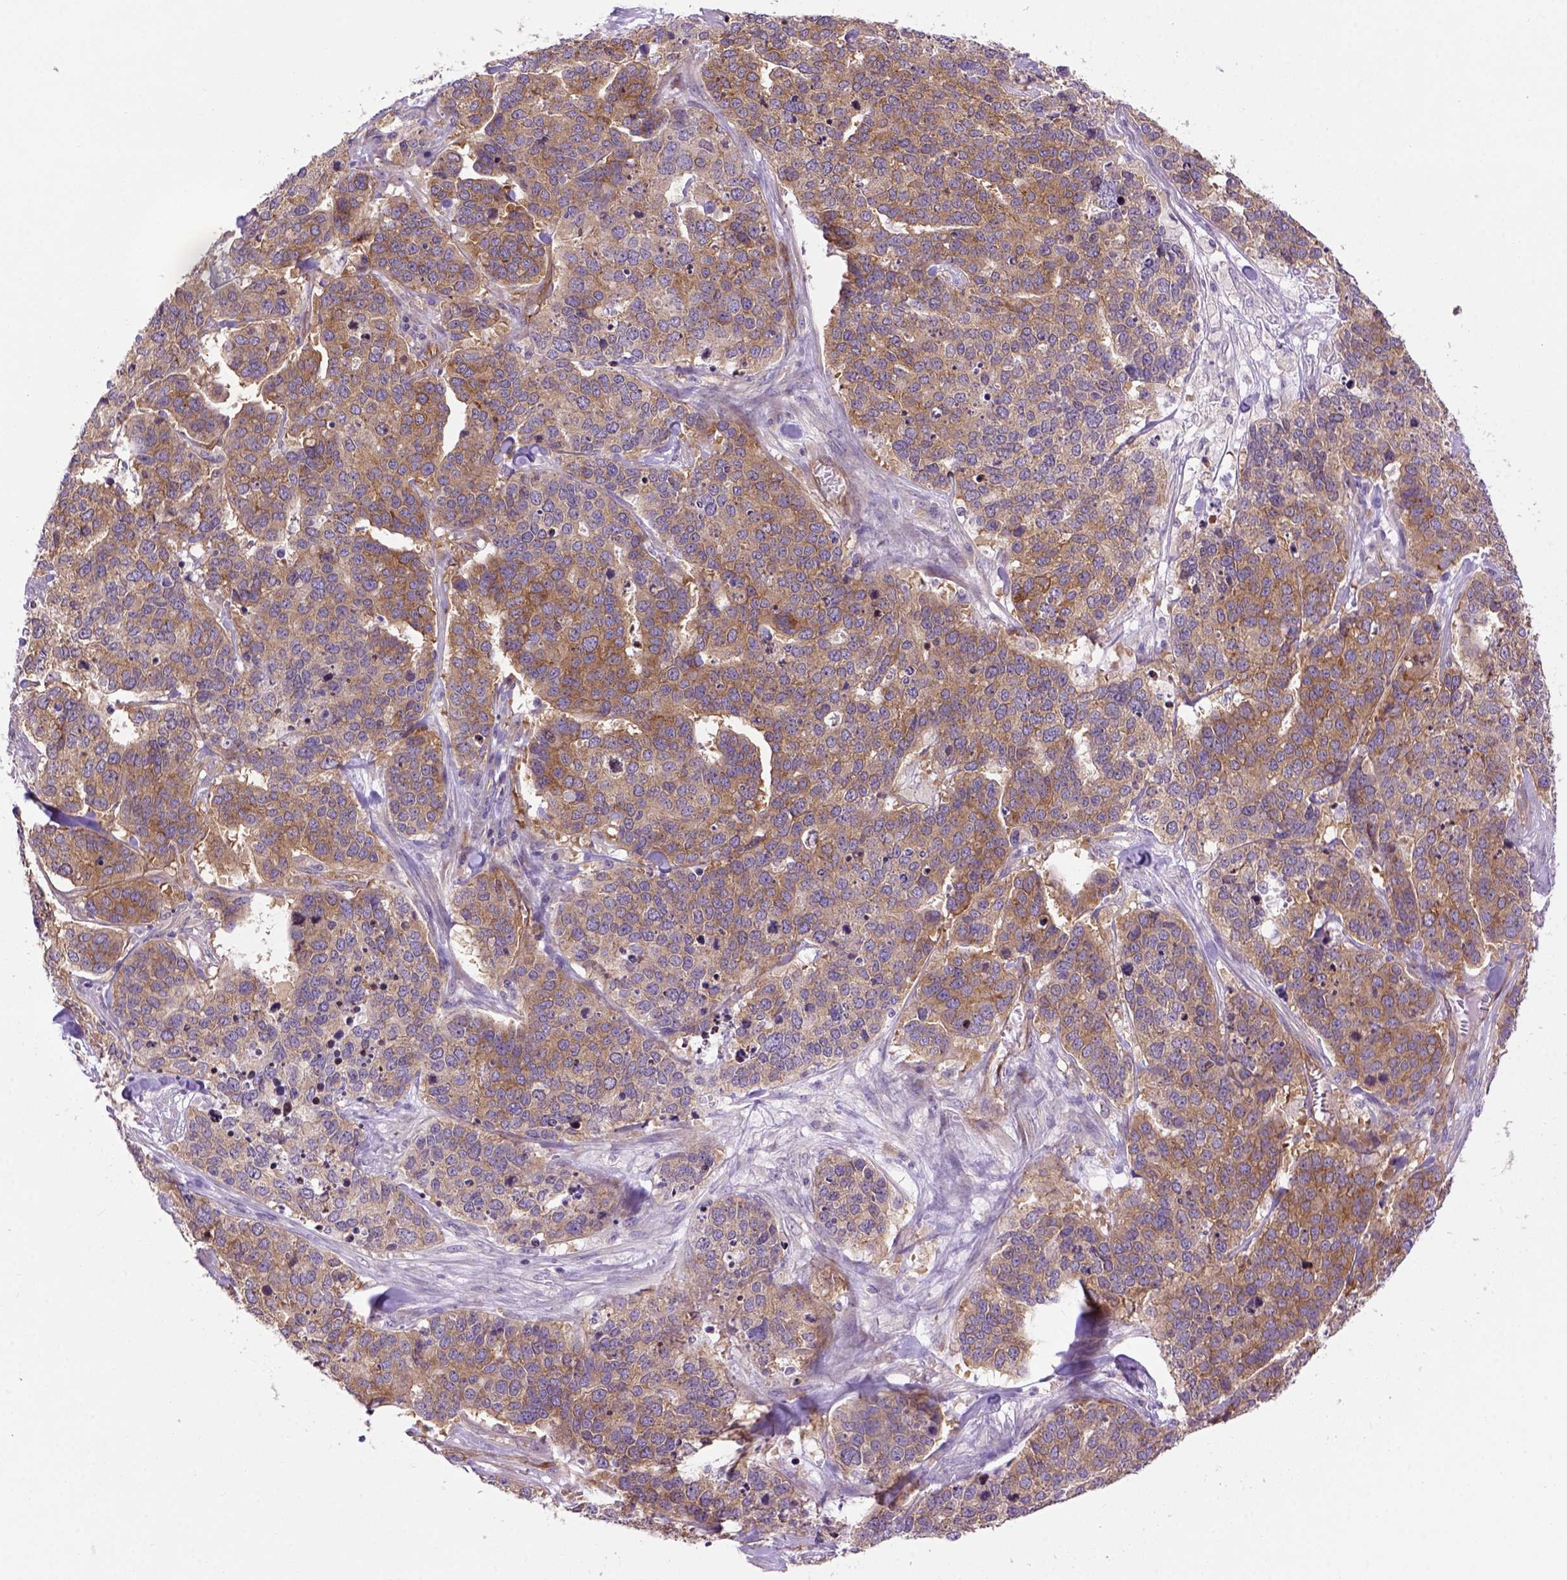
{"staining": {"intensity": "moderate", "quantity": ">75%", "location": "cytoplasmic/membranous"}, "tissue": "ovarian cancer", "cell_type": "Tumor cells", "image_type": "cancer", "snomed": [{"axis": "morphology", "description": "Carcinoma, endometroid"}, {"axis": "topography", "description": "Ovary"}], "caption": "Immunohistochemical staining of human ovarian cancer exhibits medium levels of moderate cytoplasmic/membranous protein expression in approximately >75% of tumor cells.", "gene": "CASKIN2", "patient": {"sex": "female", "age": 65}}